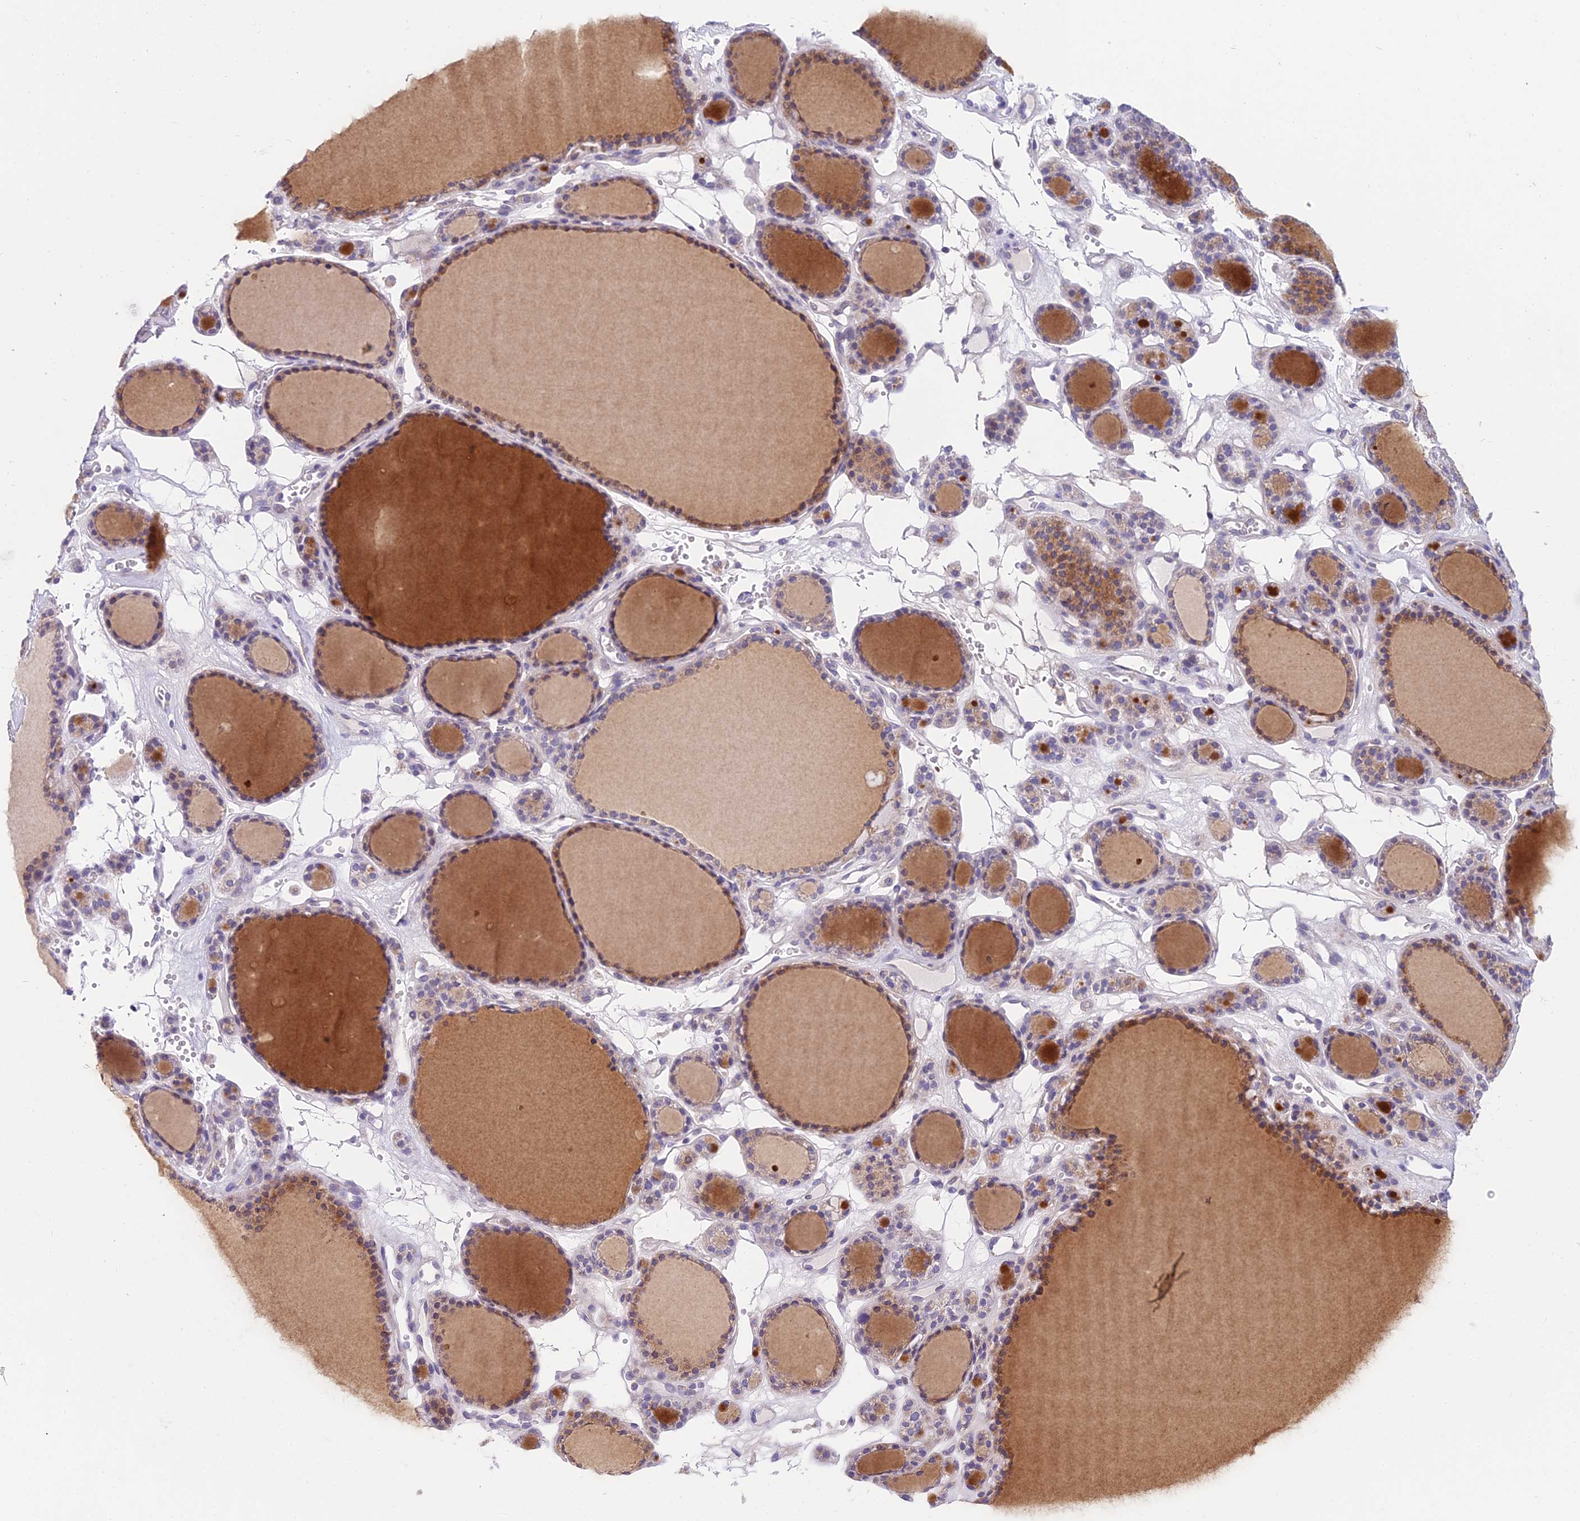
{"staining": {"intensity": "weak", "quantity": "25%-75%", "location": "cytoplasmic/membranous"}, "tissue": "thyroid gland", "cell_type": "Glandular cells", "image_type": "normal", "snomed": [{"axis": "morphology", "description": "Normal tissue, NOS"}, {"axis": "topography", "description": "Thyroid gland"}], "caption": "This micrograph displays IHC staining of normal human thyroid gland, with low weak cytoplasmic/membranous expression in about 25%-75% of glandular cells.", "gene": "CFAP206", "patient": {"sex": "female", "age": 28}}